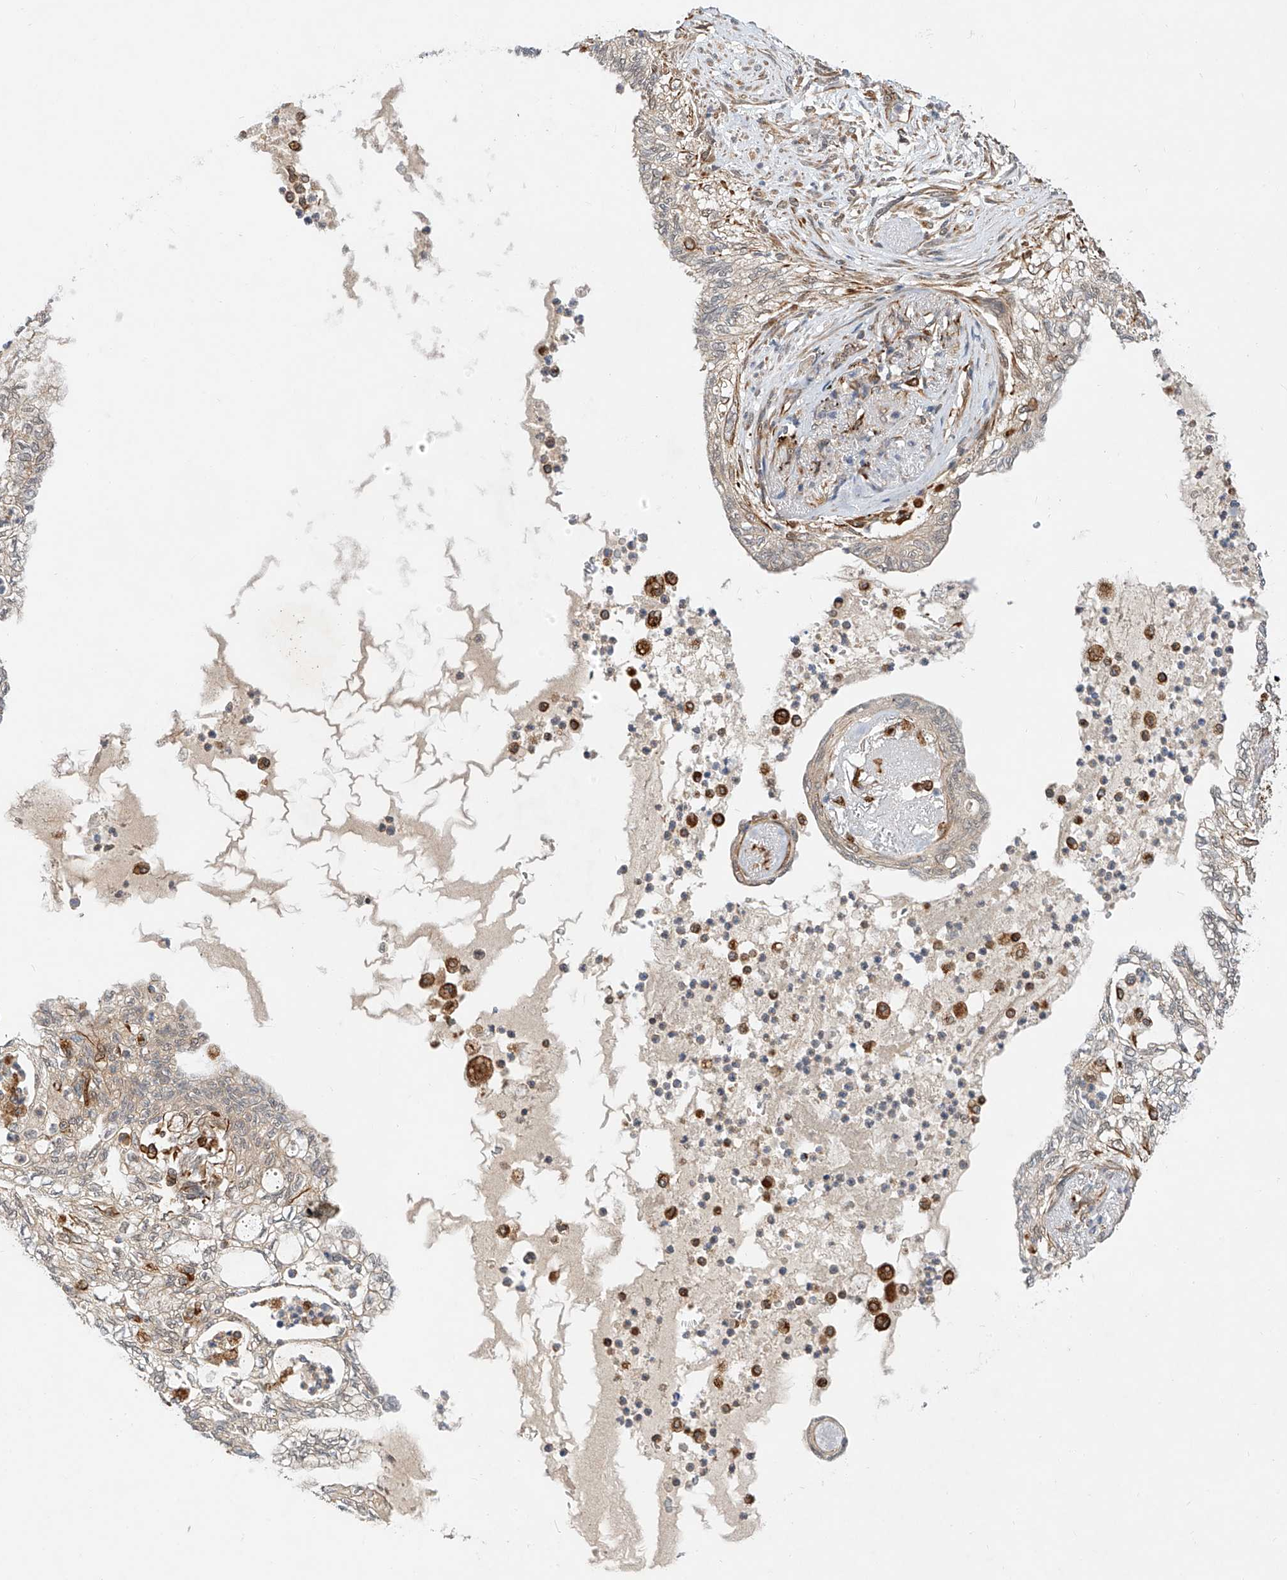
{"staining": {"intensity": "negative", "quantity": "none", "location": "none"}, "tissue": "lung cancer", "cell_type": "Tumor cells", "image_type": "cancer", "snomed": [{"axis": "morphology", "description": "Adenocarcinoma, NOS"}, {"axis": "topography", "description": "Lung"}], "caption": "This is an immunohistochemistry histopathology image of human adenocarcinoma (lung). There is no staining in tumor cells.", "gene": "AMD1", "patient": {"sex": "female", "age": 70}}